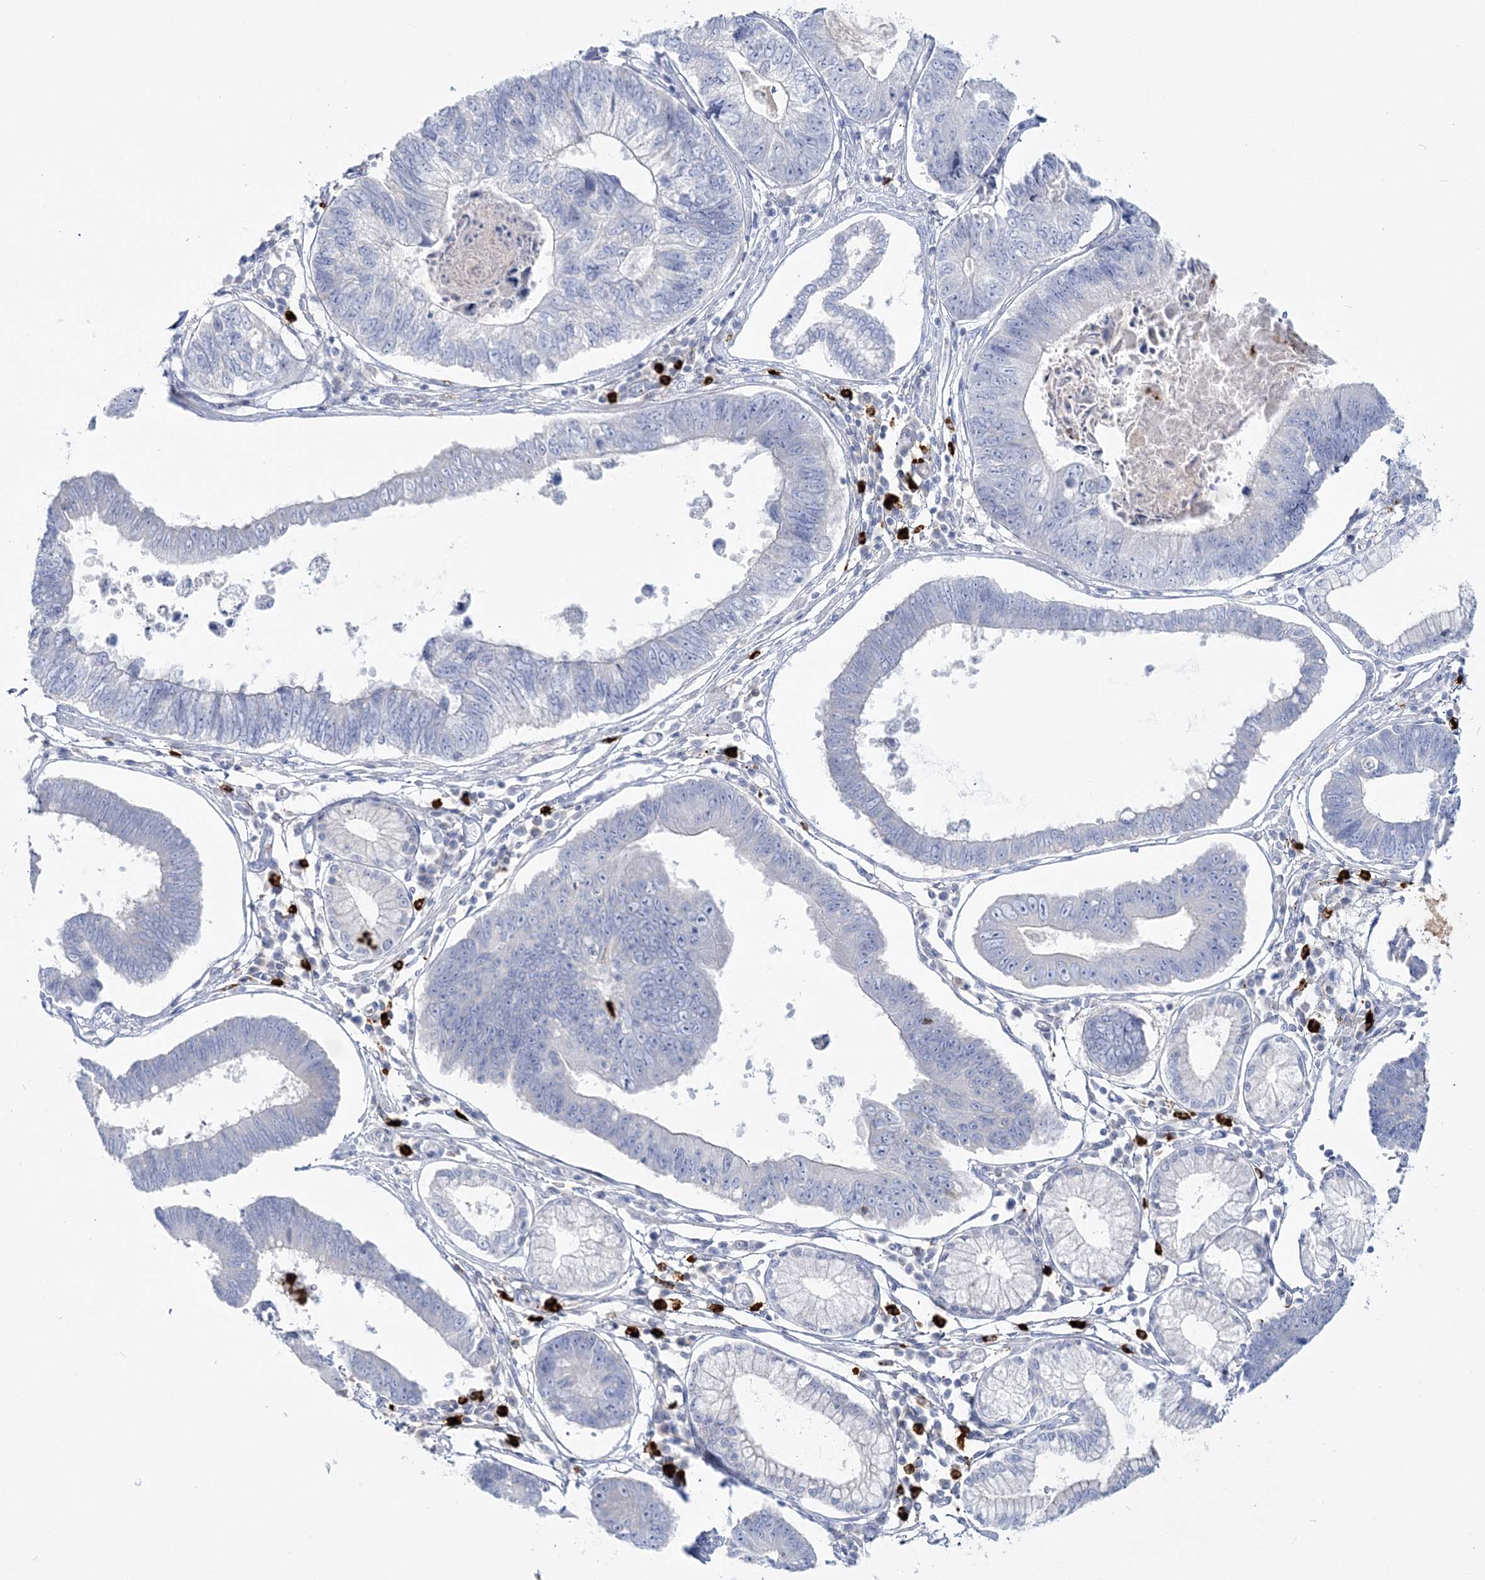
{"staining": {"intensity": "negative", "quantity": "none", "location": "none"}, "tissue": "stomach cancer", "cell_type": "Tumor cells", "image_type": "cancer", "snomed": [{"axis": "morphology", "description": "Adenocarcinoma, NOS"}, {"axis": "topography", "description": "Stomach"}], "caption": "Tumor cells are negative for brown protein staining in adenocarcinoma (stomach).", "gene": "WDSUB1", "patient": {"sex": "male", "age": 59}}